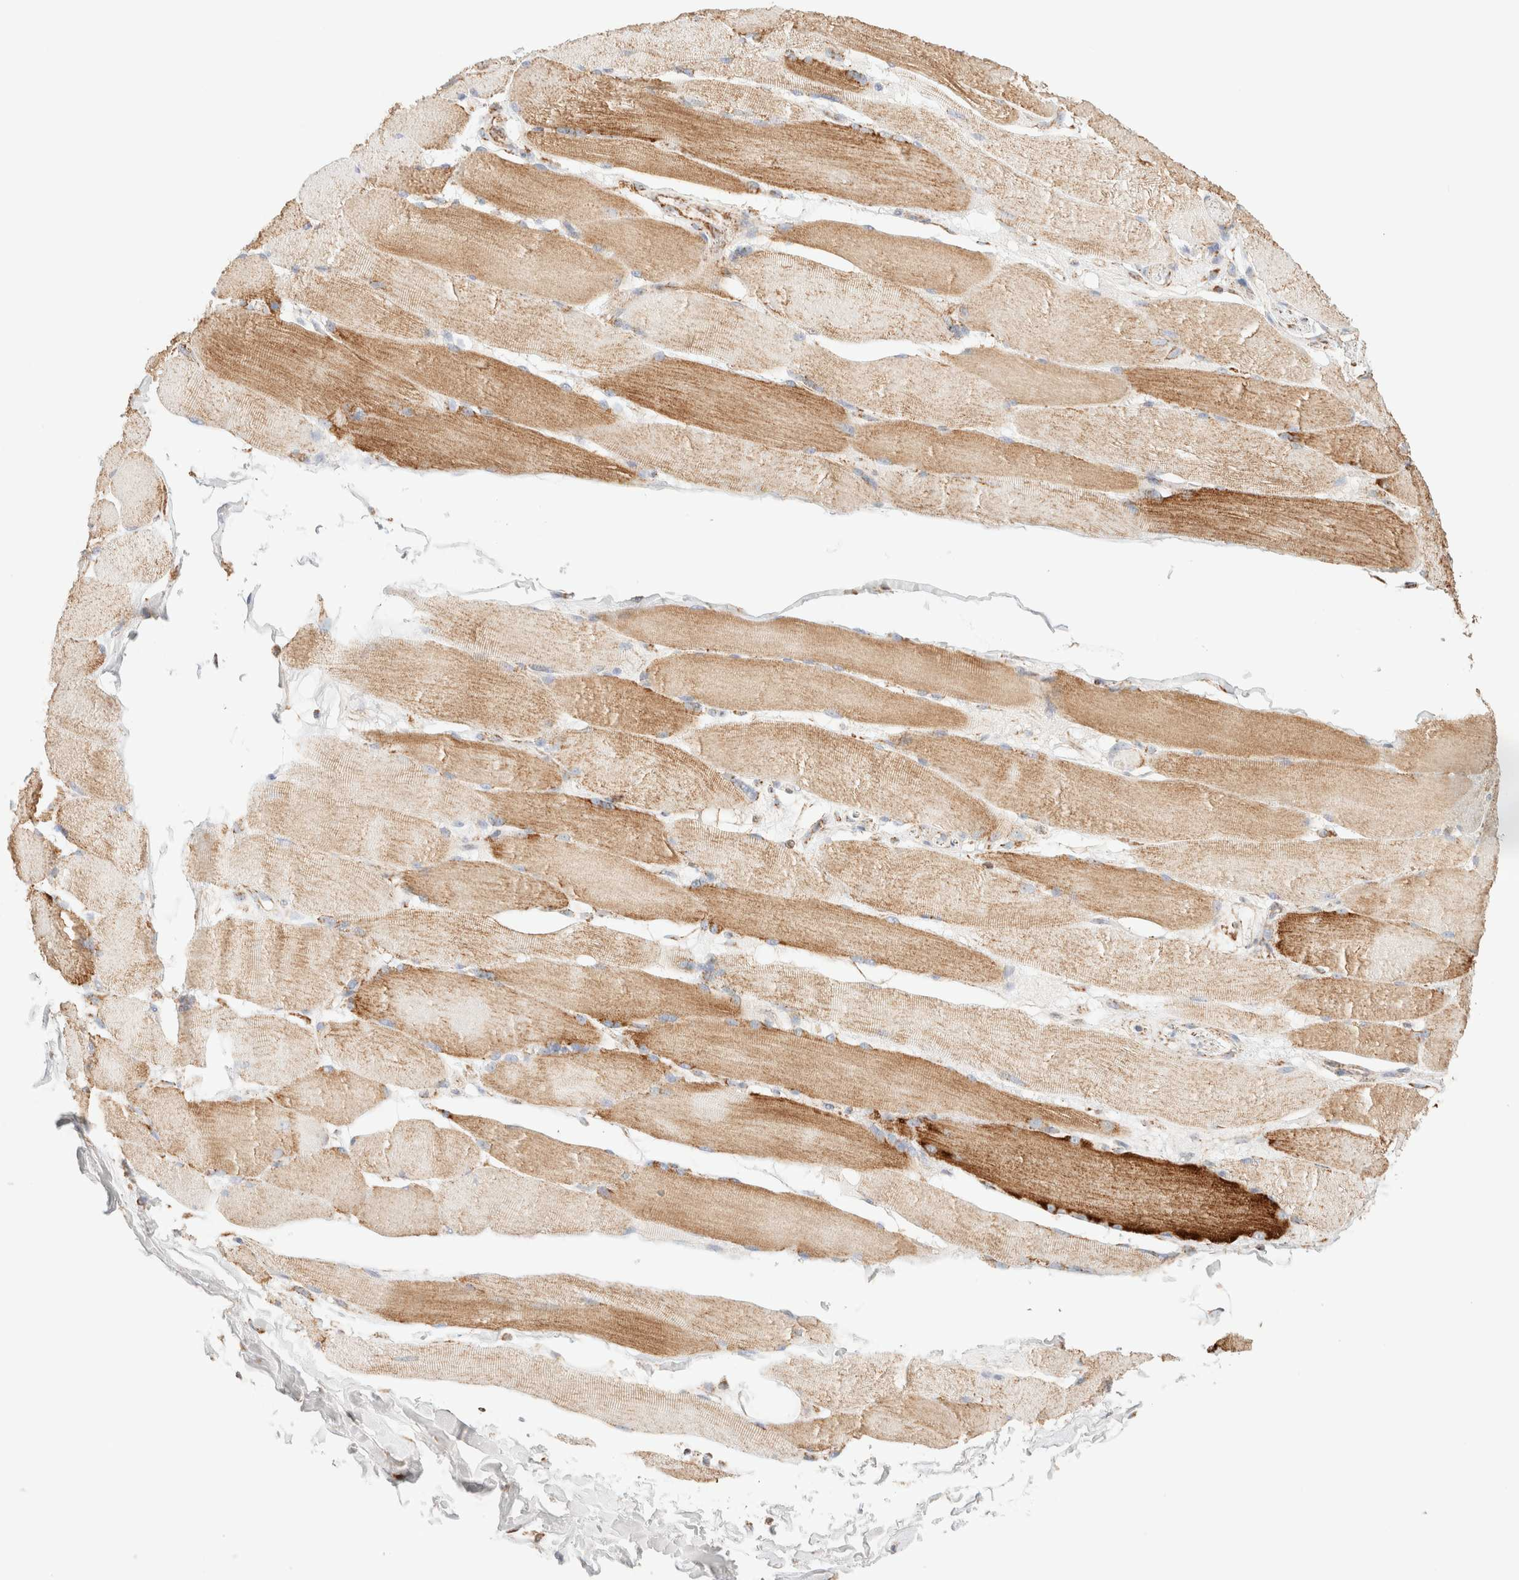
{"staining": {"intensity": "moderate", "quantity": "25%-75%", "location": "cytoplasmic/membranous"}, "tissue": "skeletal muscle", "cell_type": "Myocytes", "image_type": "normal", "snomed": [{"axis": "morphology", "description": "Normal tissue, NOS"}, {"axis": "topography", "description": "Skin"}, {"axis": "topography", "description": "Skeletal muscle"}], "caption": "Skeletal muscle stained with DAB (3,3'-diaminobenzidine) IHC demonstrates medium levels of moderate cytoplasmic/membranous staining in about 25%-75% of myocytes.", "gene": "PHB2", "patient": {"sex": "male", "age": 83}}